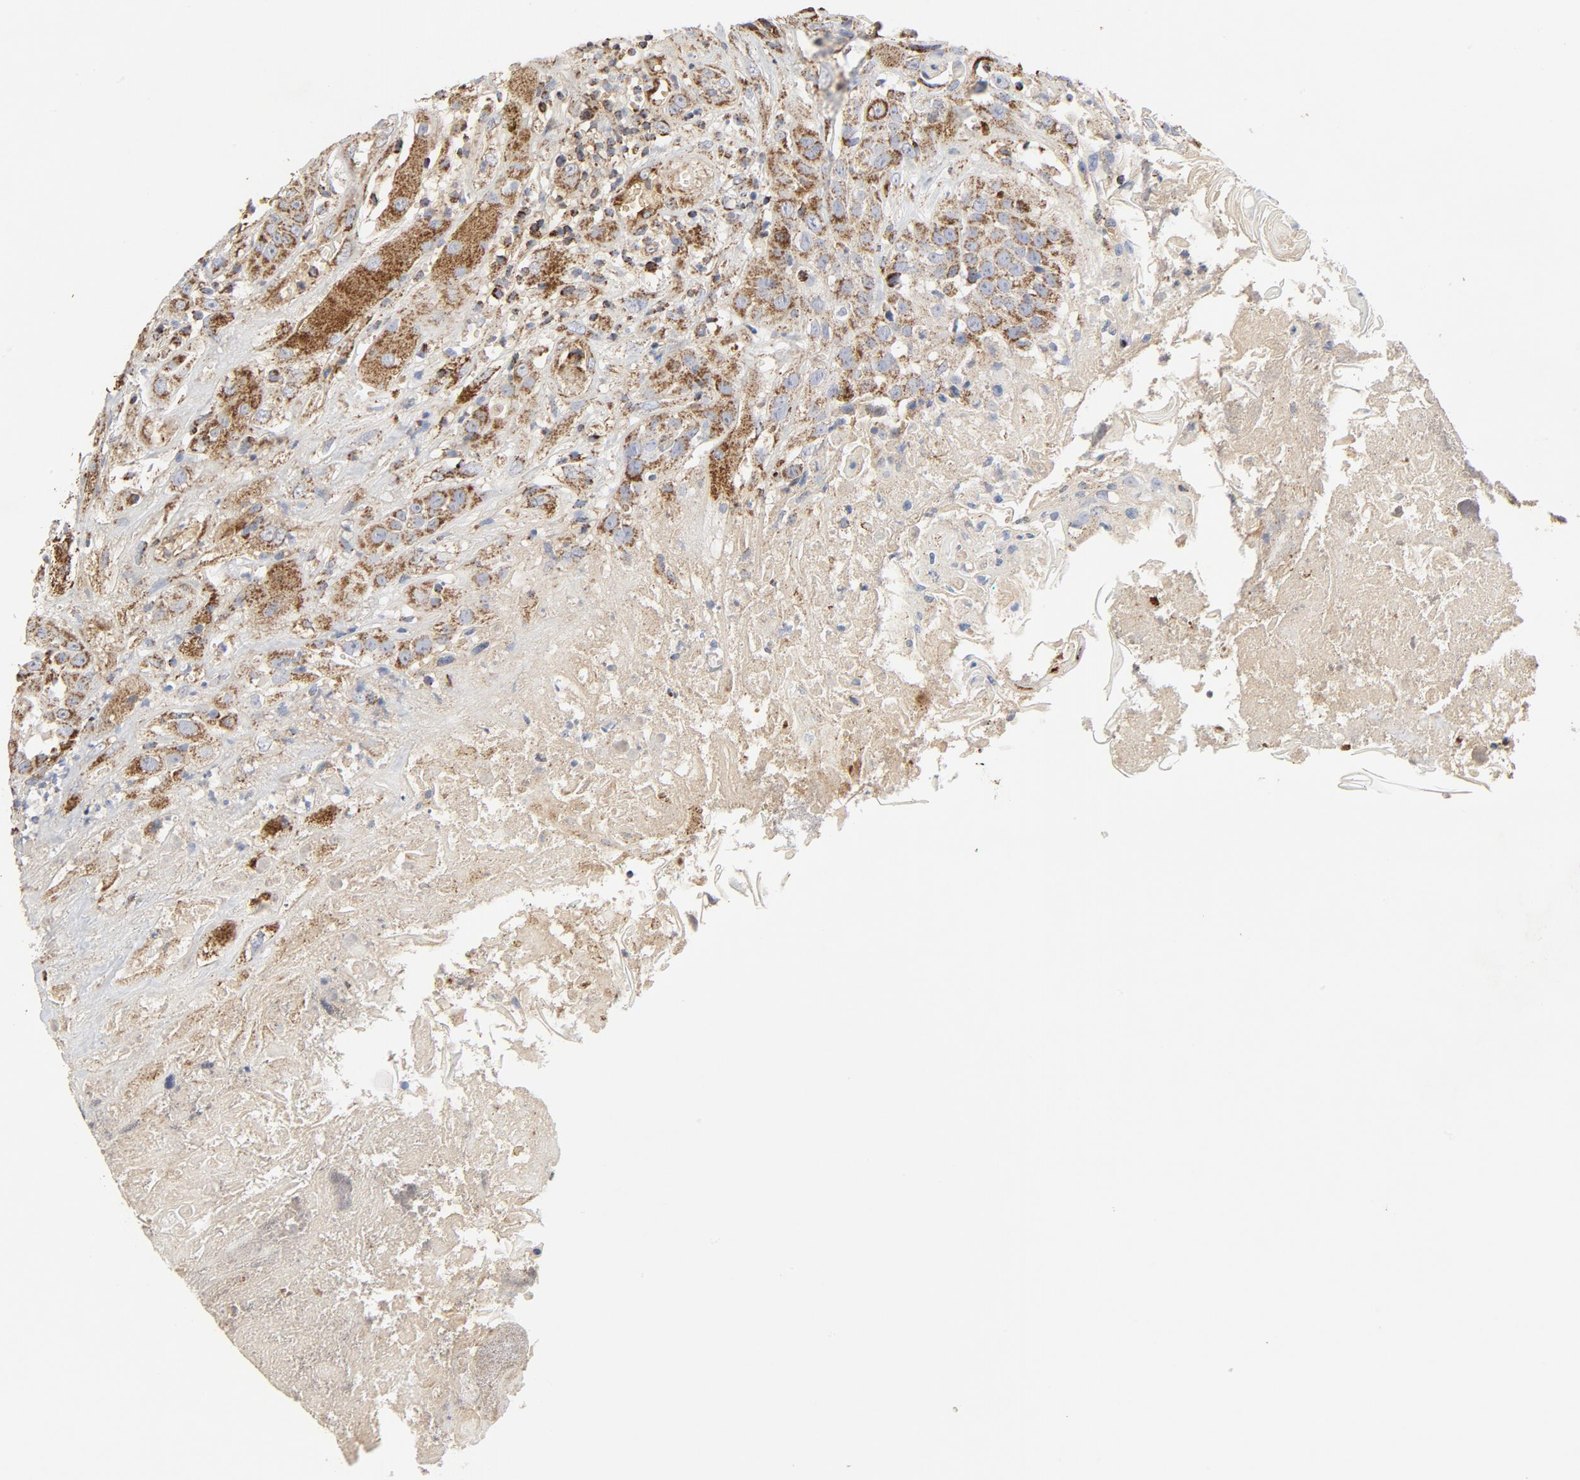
{"staining": {"intensity": "strong", "quantity": ">75%", "location": "cytoplasmic/membranous"}, "tissue": "head and neck cancer", "cell_type": "Tumor cells", "image_type": "cancer", "snomed": [{"axis": "morphology", "description": "Squamous cell carcinoma, NOS"}, {"axis": "topography", "description": "Head-Neck"}], "caption": "Immunohistochemical staining of human head and neck cancer reveals high levels of strong cytoplasmic/membranous protein expression in about >75% of tumor cells. Using DAB (brown) and hematoxylin (blue) stains, captured at high magnification using brightfield microscopy.", "gene": "PCNX4", "patient": {"sex": "female", "age": 84}}